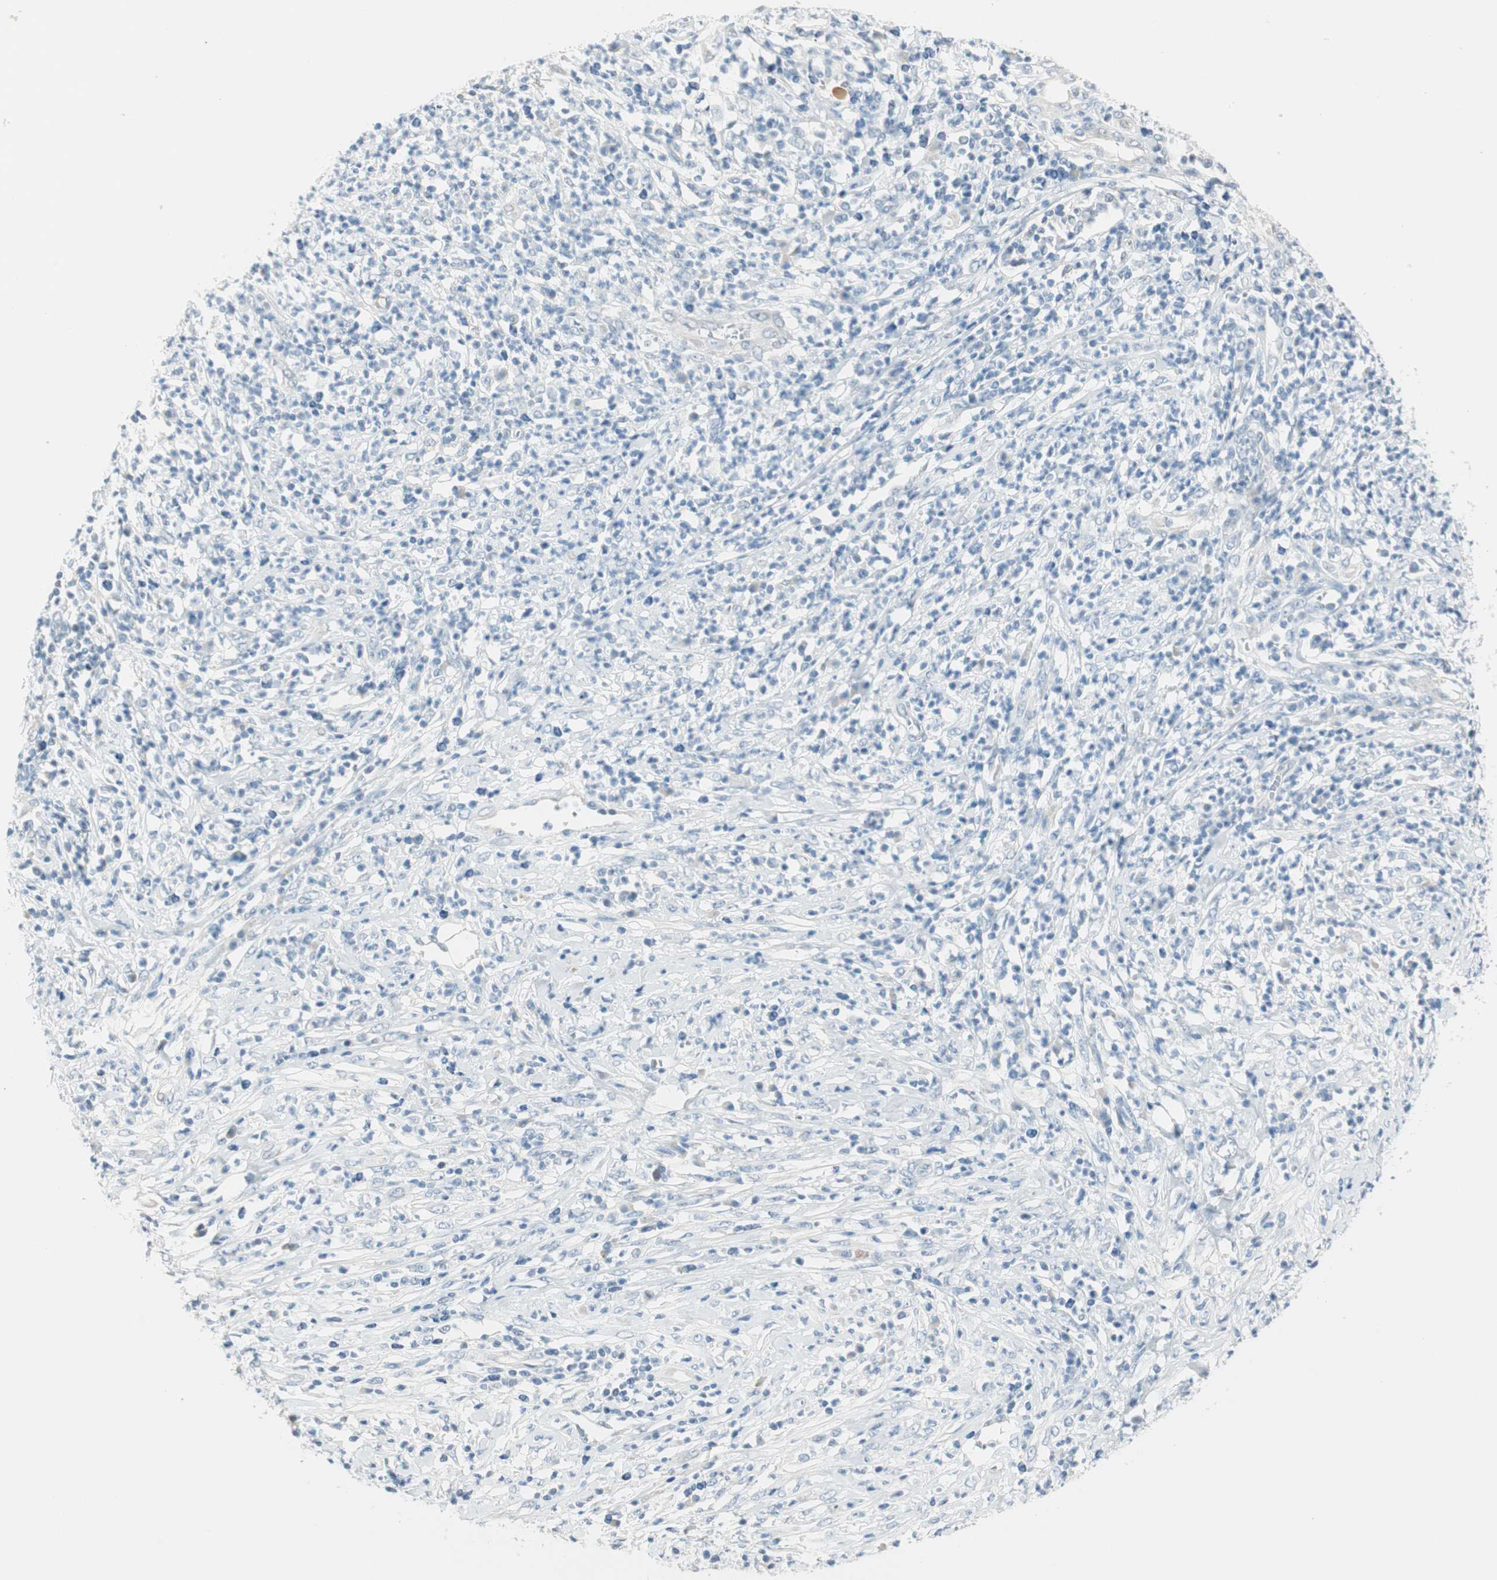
{"staining": {"intensity": "negative", "quantity": "none", "location": "none"}, "tissue": "cervical cancer", "cell_type": "Tumor cells", "image_type": "cancer", "snomed": [{"axis": "morphology", "description": "Squamous cell carcinoma, NOS"}, {"axis": "topography", "description": "Cervix"}], "caption": "DAB immunohistochemical staining of human cervical cancer demonstrates no significant positivity in tumor cells.", "gene": "MLLT10", "patient": {"sex": "female", "age": 32}}